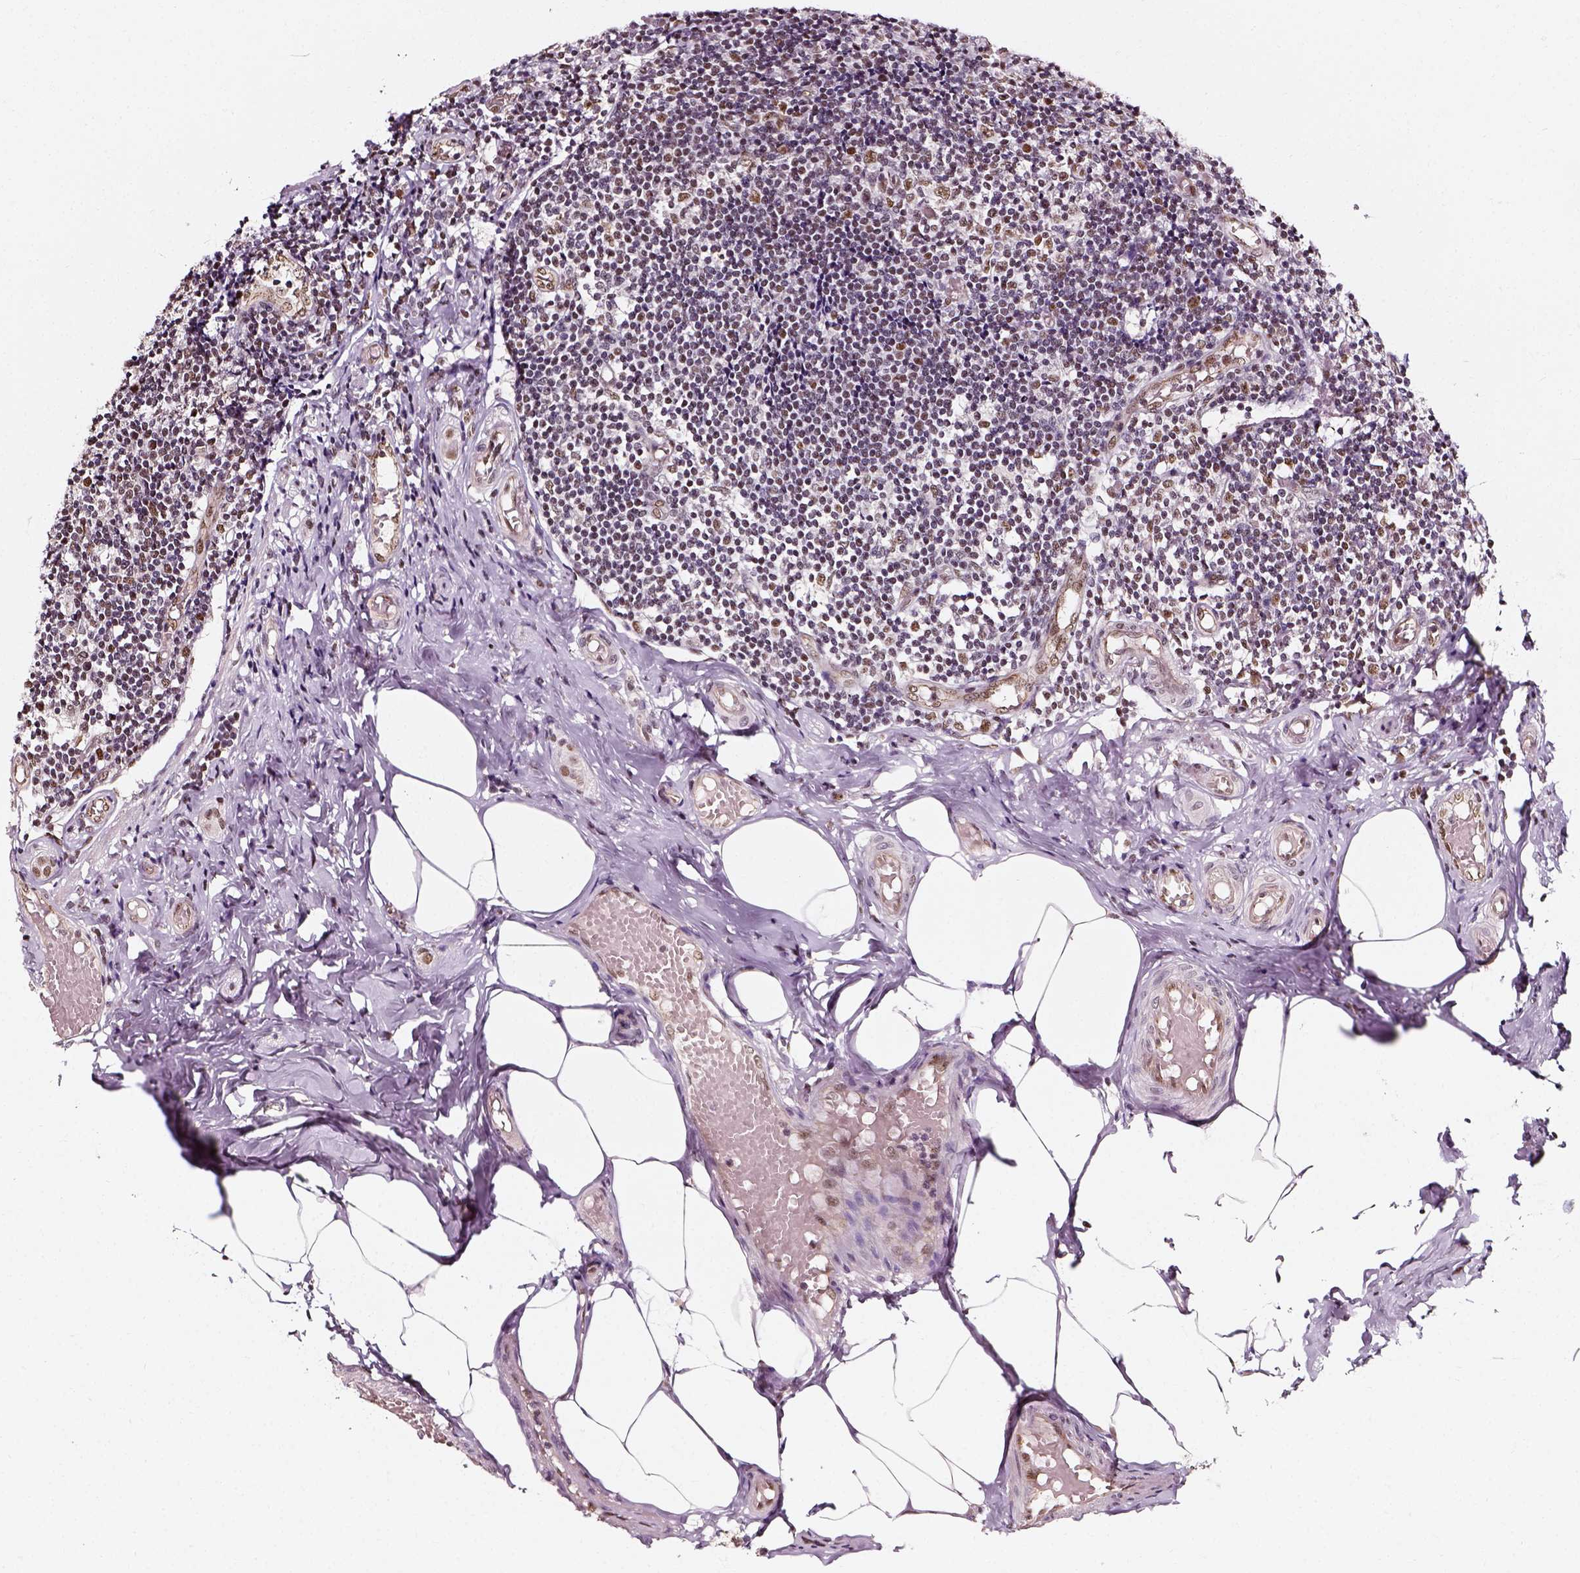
{"staining": {"intensity": "moderate", "quantity": ">75%", "location": "nuclear"}, "tissue": "appendix", "cell_type": "Glandular cells", "image_type": "normal", "snomed": [{"axis": "morphology", "description": "Normal tissue, NOS"}, {"axis": "topography", "description": "Appendix"}], "caption": "Approximately >75% of glandular cells in benign human appendix display moderate nuclear protein staining as visualized by brown immunohistochemical staining.", "gene": "NACC1", "patient": {"sex": "female", "age": 32}}